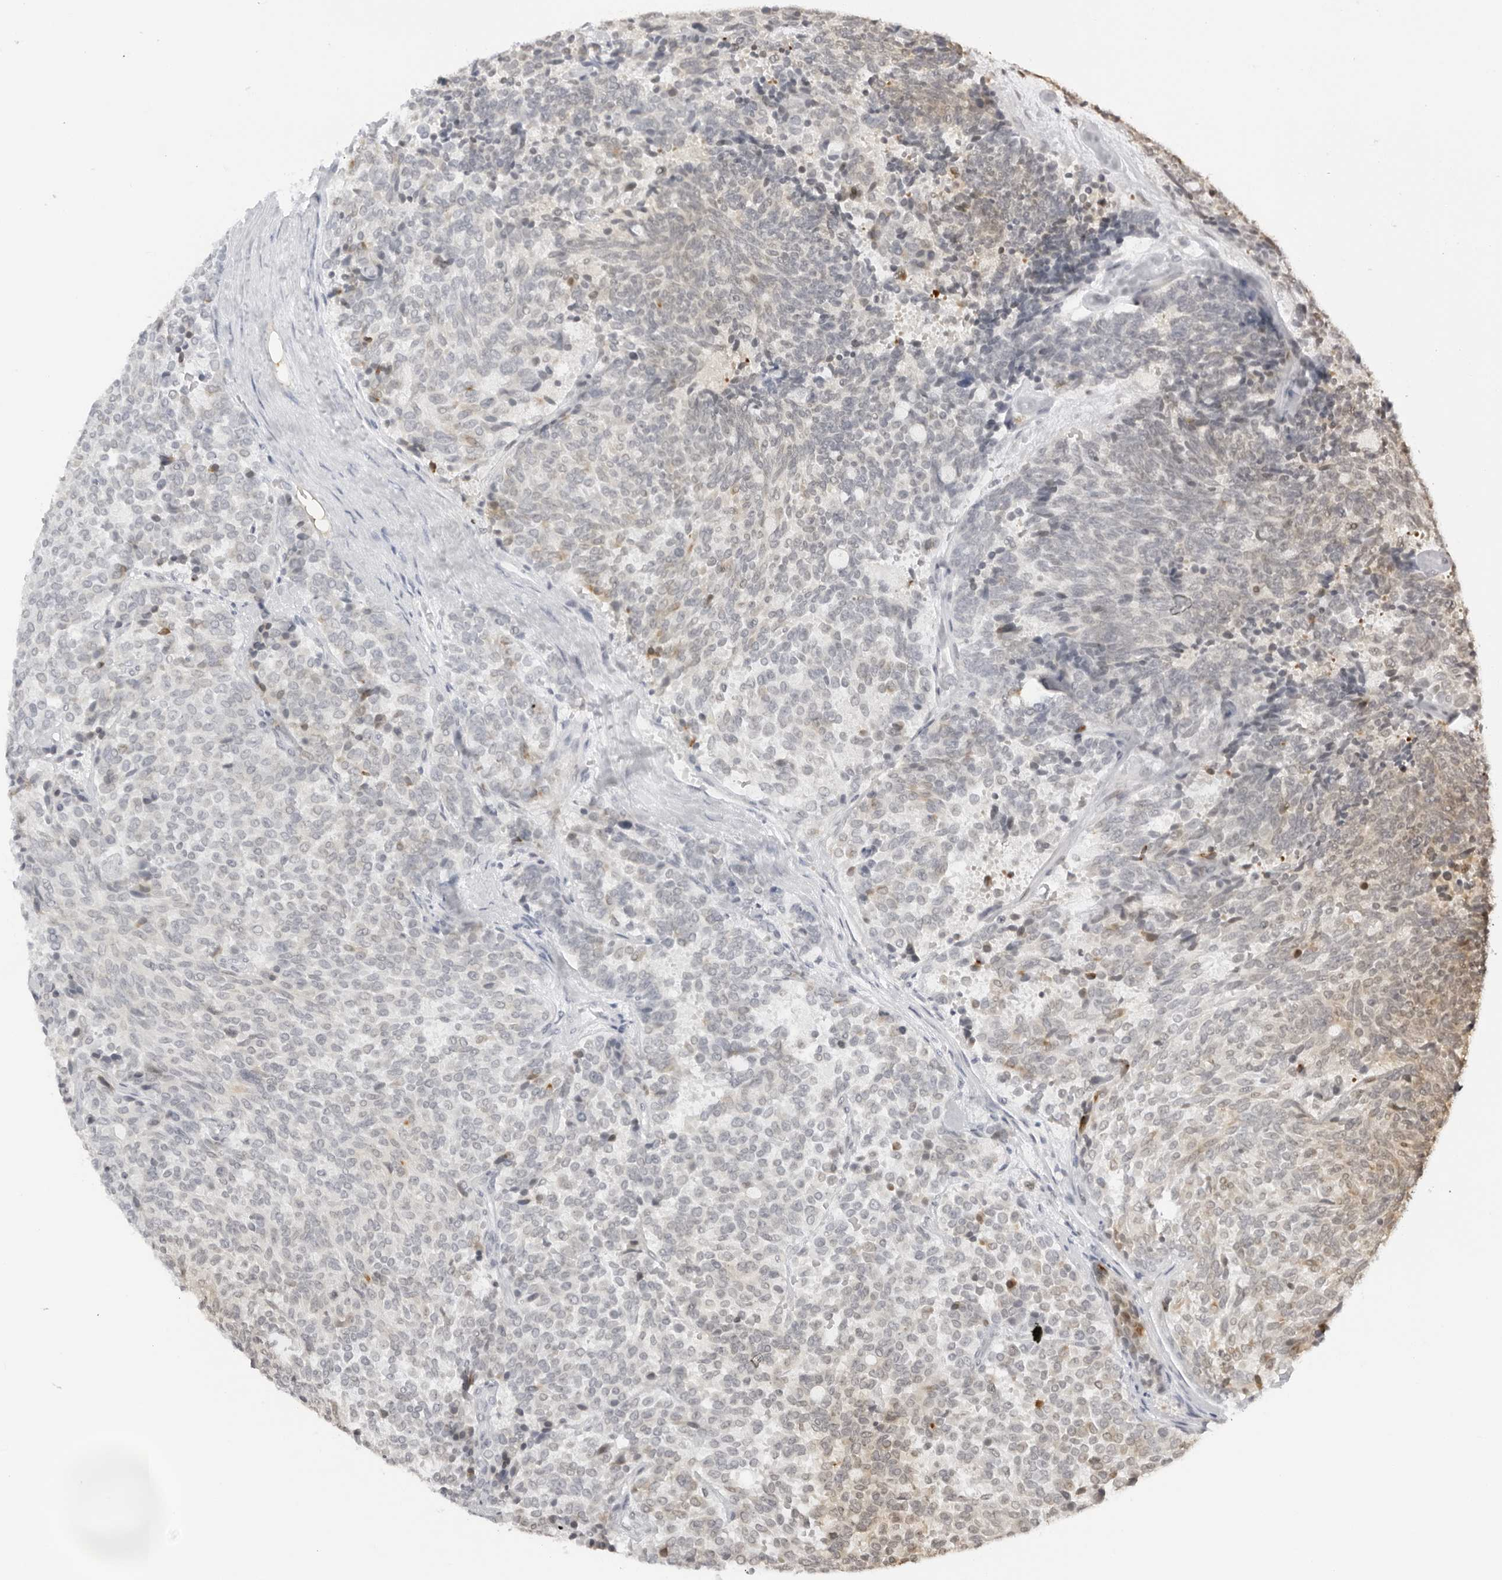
{"staining": {"intensity": "negative", "quantity": "none", "location": "none"}, "tissue": "carcinoid", "cell_type": "Tumor cells", "image_type": "cancer", "snomed": [{"axis": "morphology", "description": "Carcinoid, malignant, NOS"}, {"axis": "topography", "description": "Pancreas"}], "caption": "Immunohistochemistry (IHC) of human carcinoid exhibits no staining in tumor cells.", "gene": "RNF146", "patient": {"sex": "female", "age": 54}}